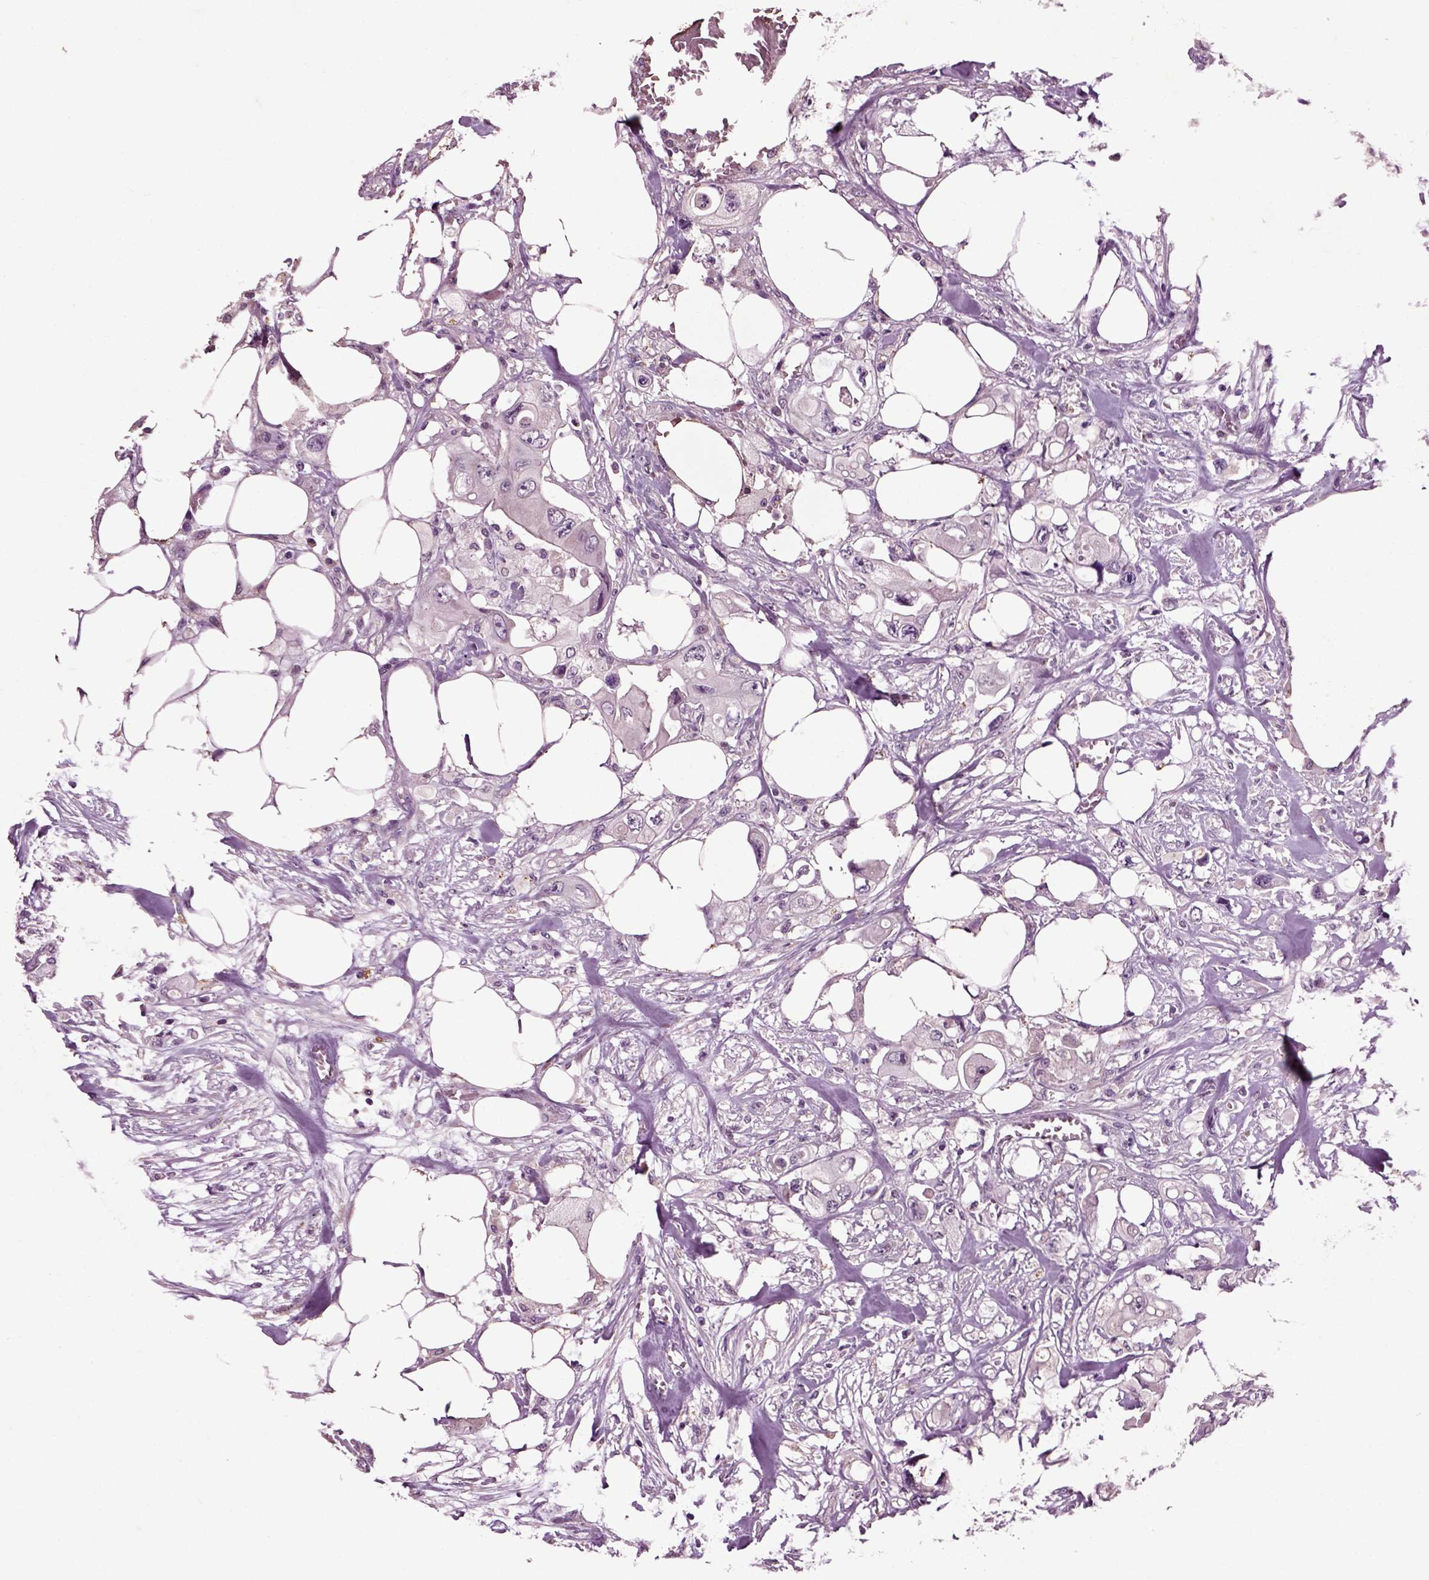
{"staining": {"intensity": "negative", "quantity": "none", "location": "none"}, "tissue": "colorectal cancer", "cell_type": "Tumor cells", "image_type": "cancer", "snomed": [{"axis": "morphology", "description": "Adenocarcinoma, NOS"}, {"axis": "topography", "description": "Rectum"}], "caption": "A high-resolution micrograph shows IHC staining of adenocarcinoma (colorectal), which displays no significant expression in tumor cells.", "gene": "CRHR1", "patient": {"sex": "male", "age": 63}}